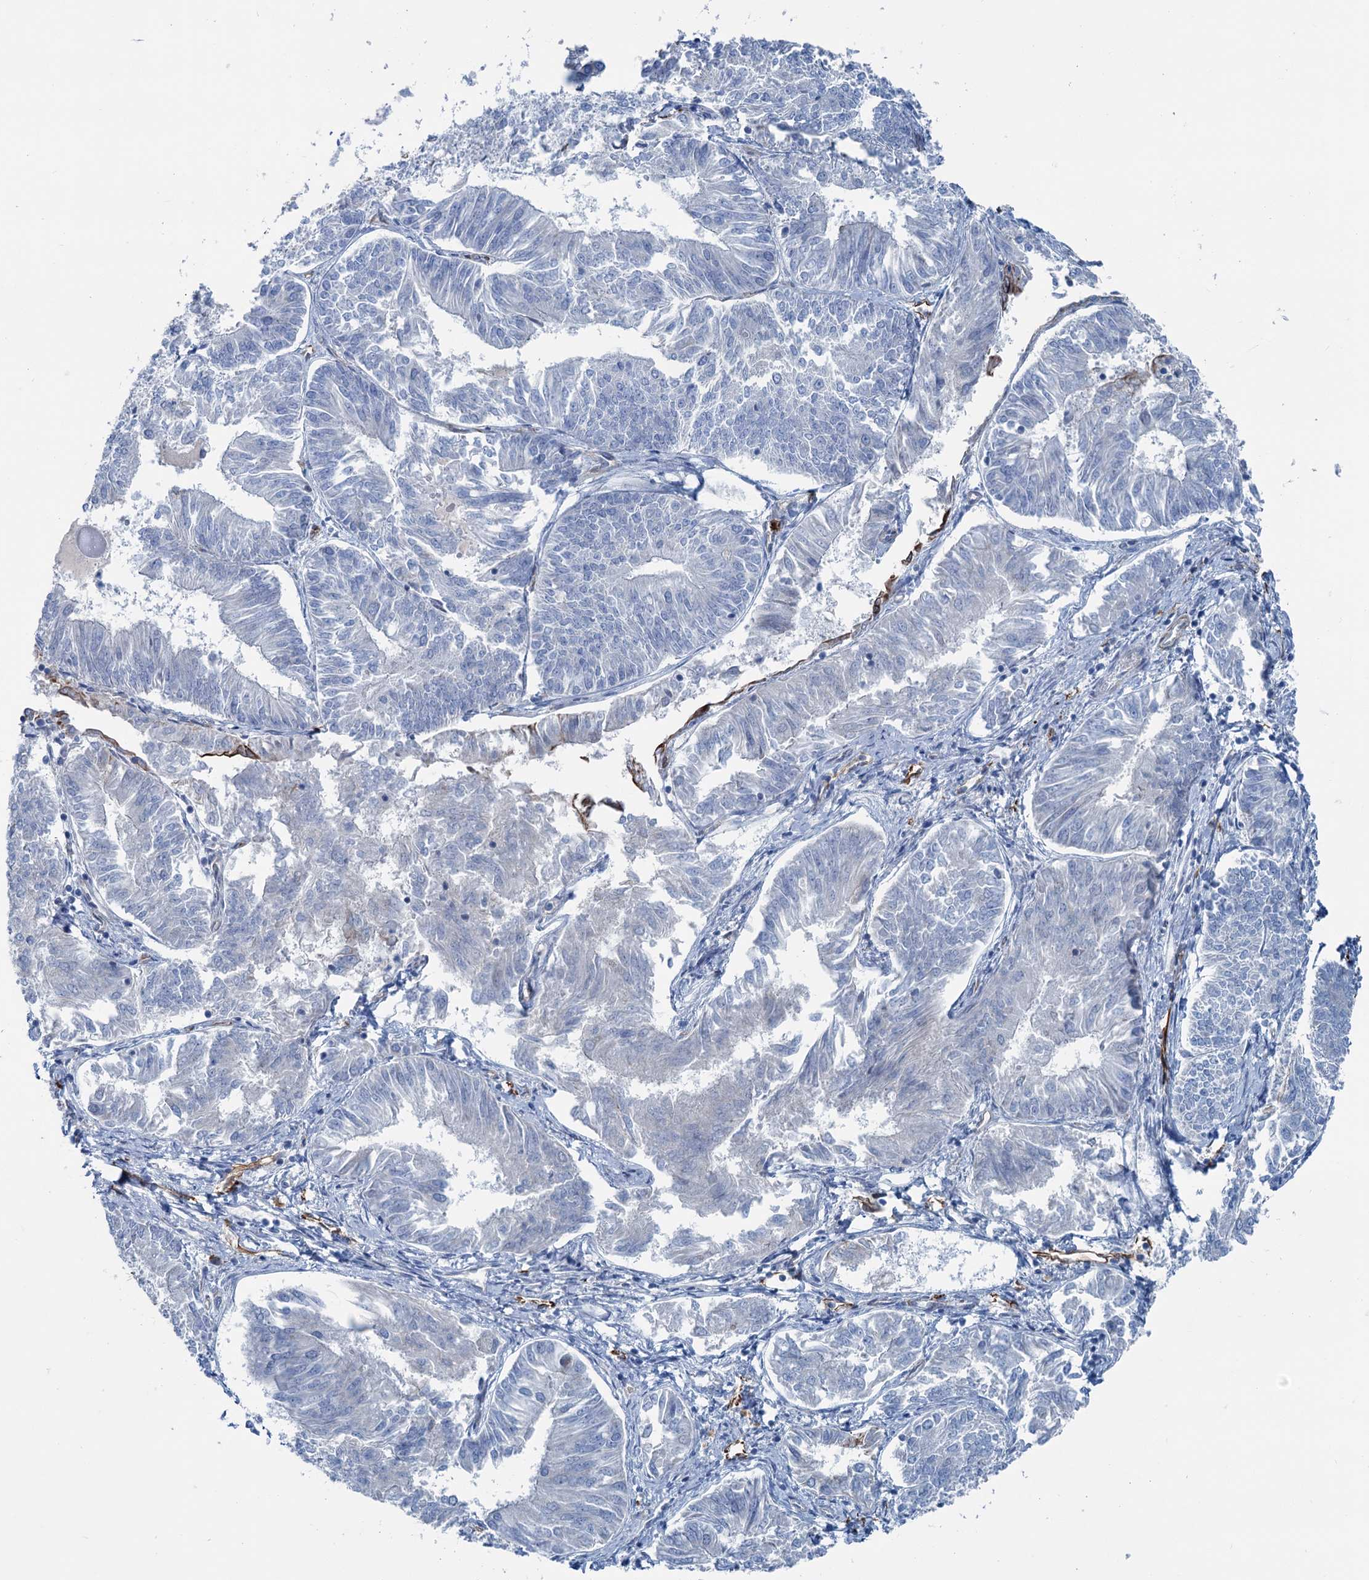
{"staining": {"intensity": "negative", "quantity": "none", "location": "none"}, "tissue": "endometrial cancer", "cell_type": "Tumor cells", "image_type": "cancer", "snomed": [{"axis": "morphology", "description": "Adenocarcinoma, NOS"}, {"axis": "topography", "description": "Endometrium"}], "caption": "This is an IHC histopathology image of endometrial adenocarcinoma. There is no staining in tumor cells.", "gene": "CALCOCO1", "patient": {"sex": "female", "age": 58}}